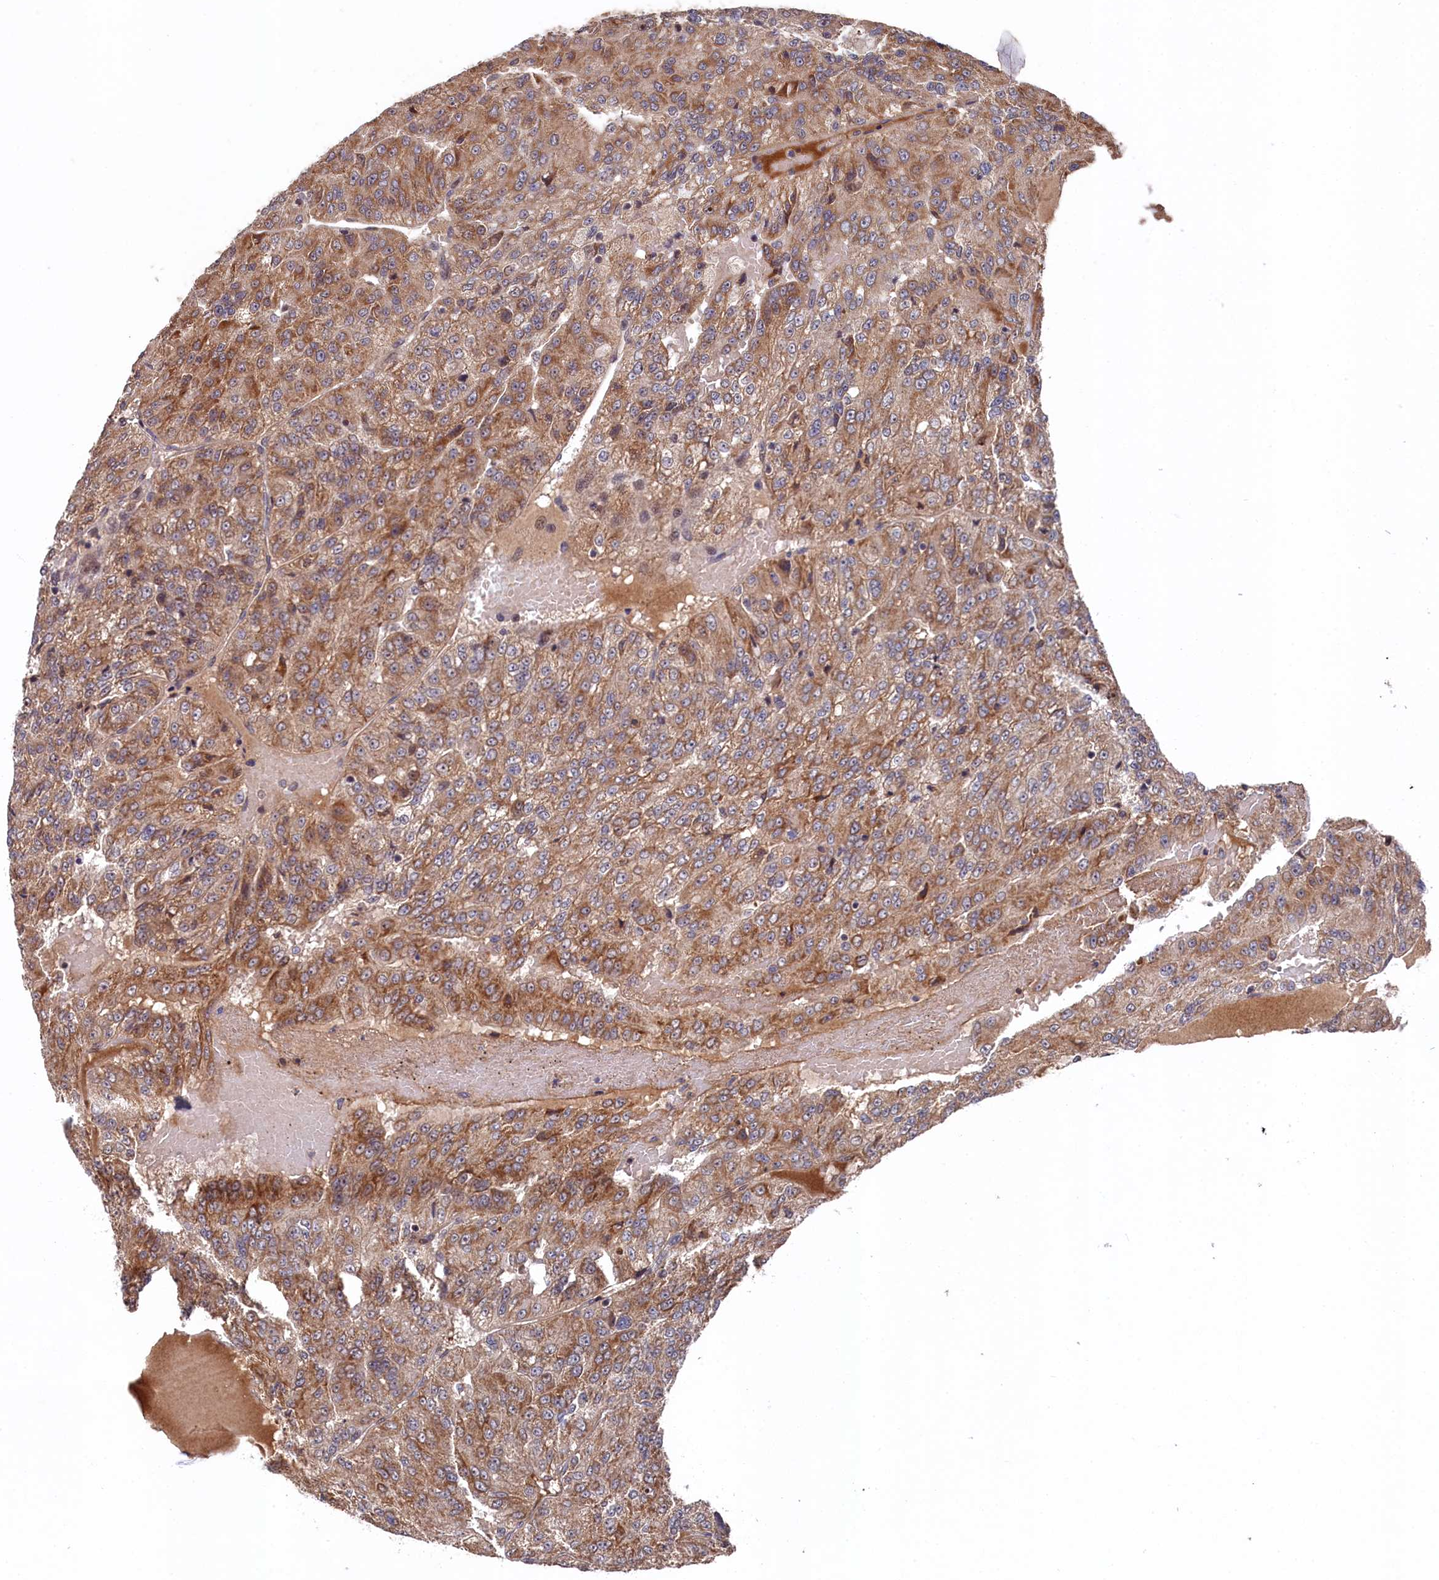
{"staining": {"intensity": "moderate", "quantity": ">75%", "location": "cytoplasmic/membranous"}, "tissue": "renal cancer", "cell_type": "Tumor cells", "image_type": "cancer", "snomed": [{"axis": "morphology", "description": "Adenocarcinoma, NOS"}, {"axis": "topography", "description": "Kidney"}], "caption": "Tumor cells display moderate cytoplasmic/membranous expression in about >75% of cells in renal cancer.", "gene": "CLPX", "patient": {"sex": "female", "age": 63}}